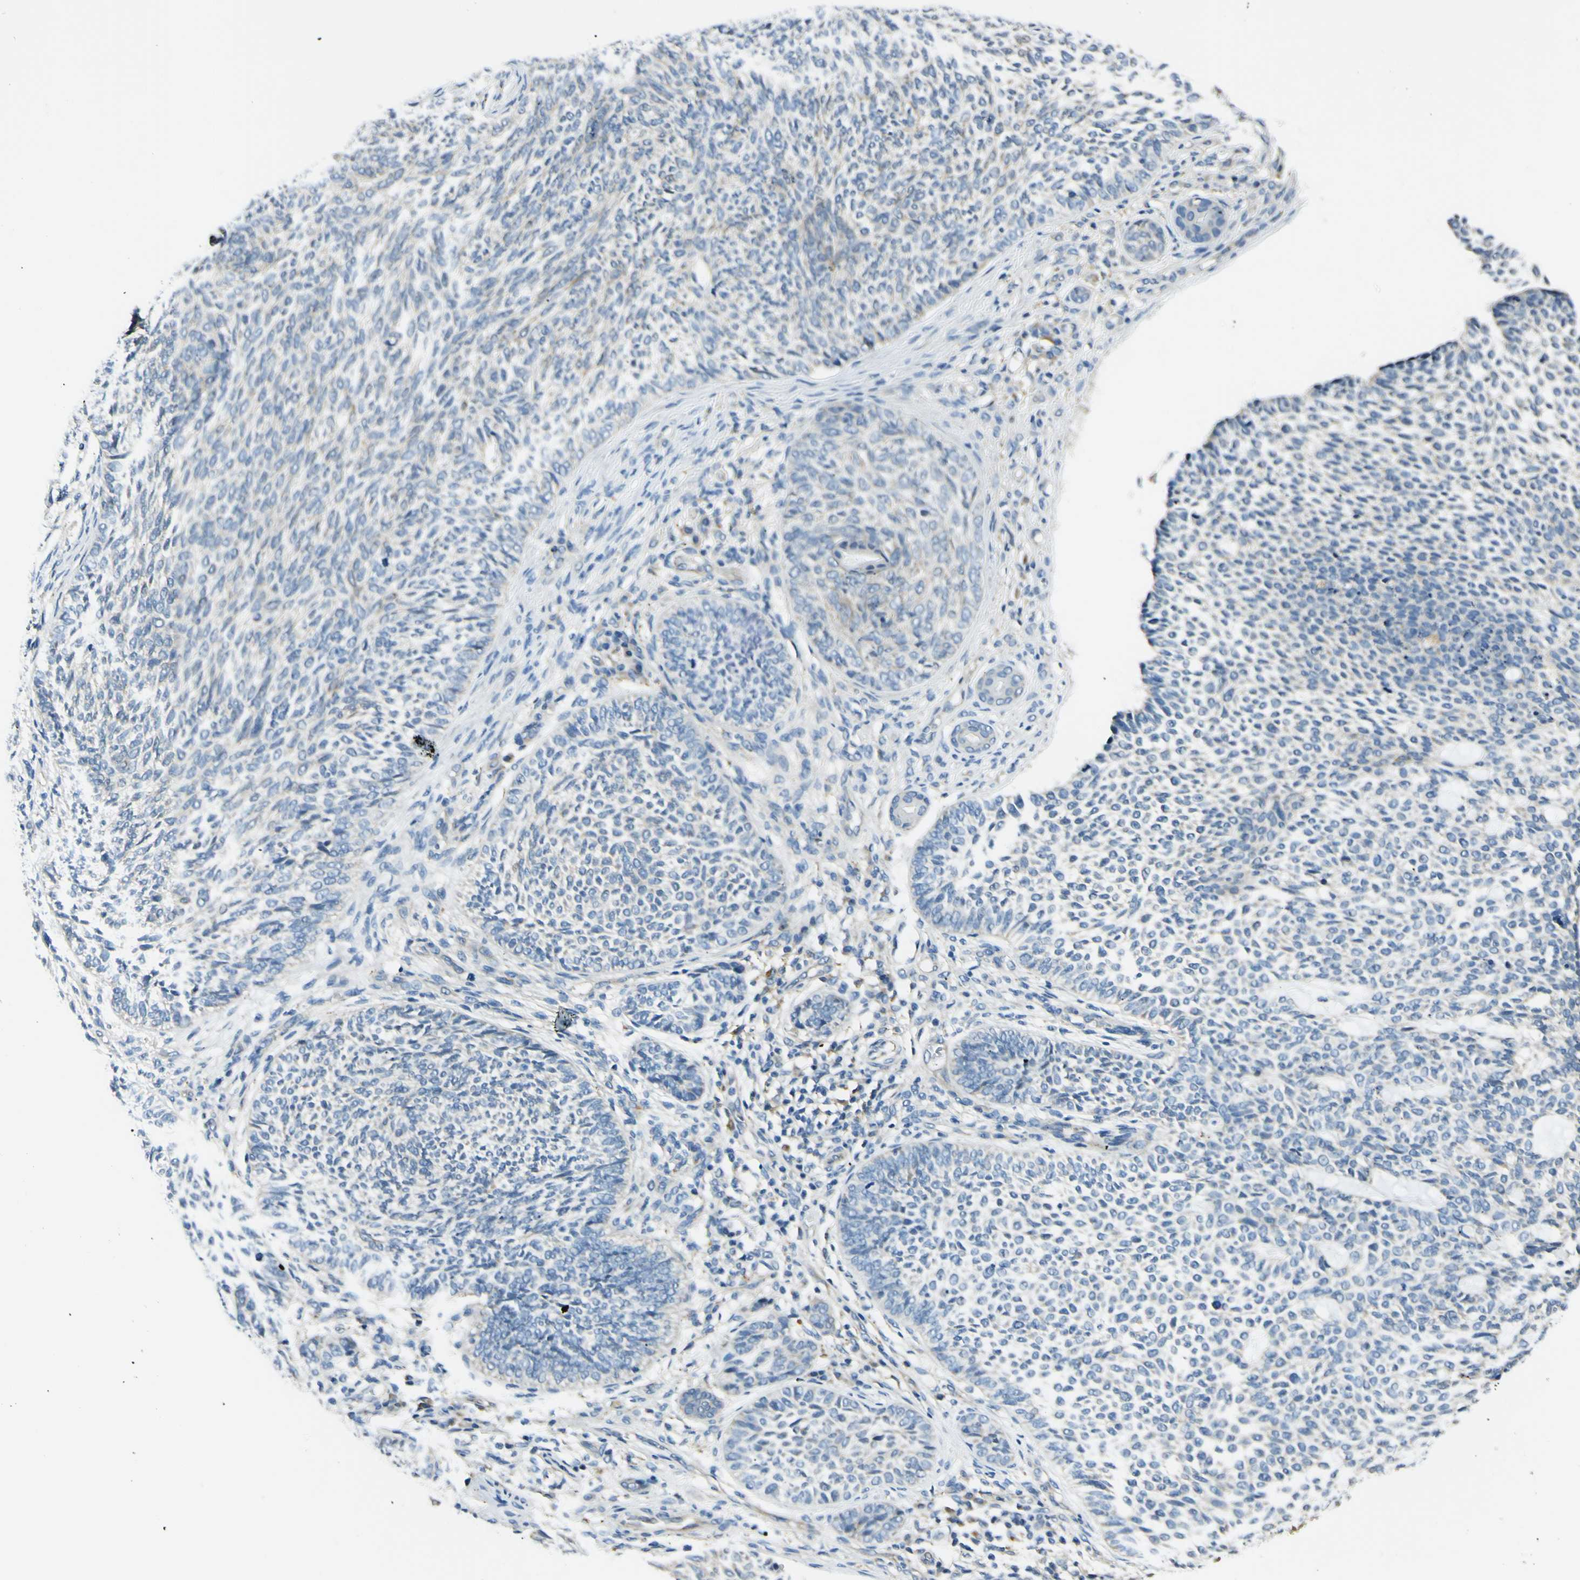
{"staining": {"intensity": "negative", "quantity": "none", "location": "none"}, "tissue": "skin cancer", "cell_type": "Tumor cells", "image_type": "cancer", "snomed": [{"axis": "morphology", "description": "Basal cell carcinoma"}, {"axis": "topography", "description": "Skin"}], "caption": "This is an IHC image of basal cell carcinoma (skin). There is no expression in tumor cells.", "gene": "LAMA3", "patient": {"sex": "male", "age": 87}}